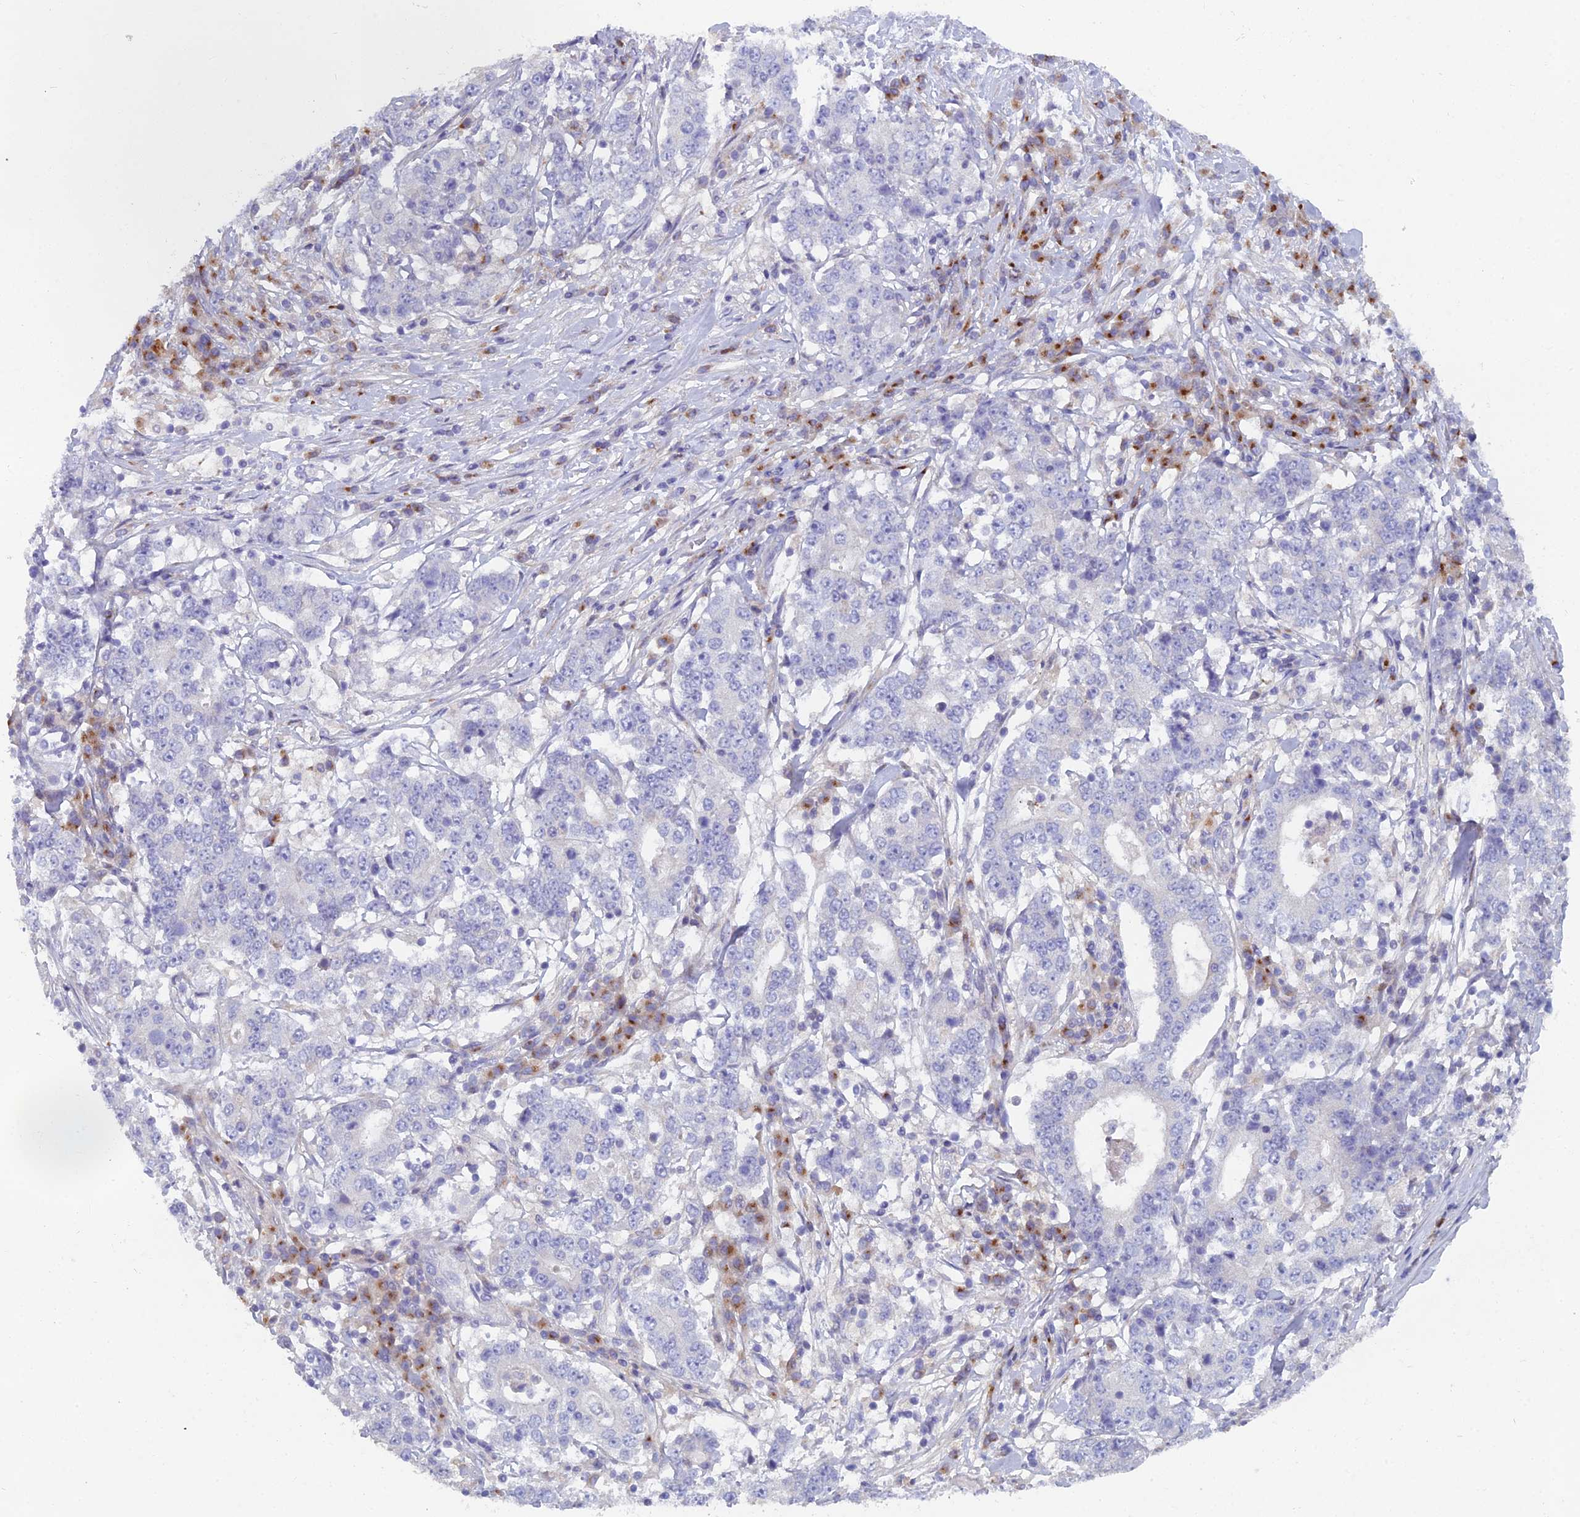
{"staining": {"intensity": "negative", "quantity": "none", "location": "none"}, "tissue": "stomach cancer", "cell_type": "Tumor cells", "image_type": "cancer", "snomed": [{"axis": "morphology", "description": "Adenocarcinoma, NOS"}, {"axis": "topography", "description": "Stomach"}], "caption": "An image of stomach cancer stained for a protein displays no brown staining in tumor cells.", "gene": "B9D2", "patient": {"sex": "male", "age": 59}}